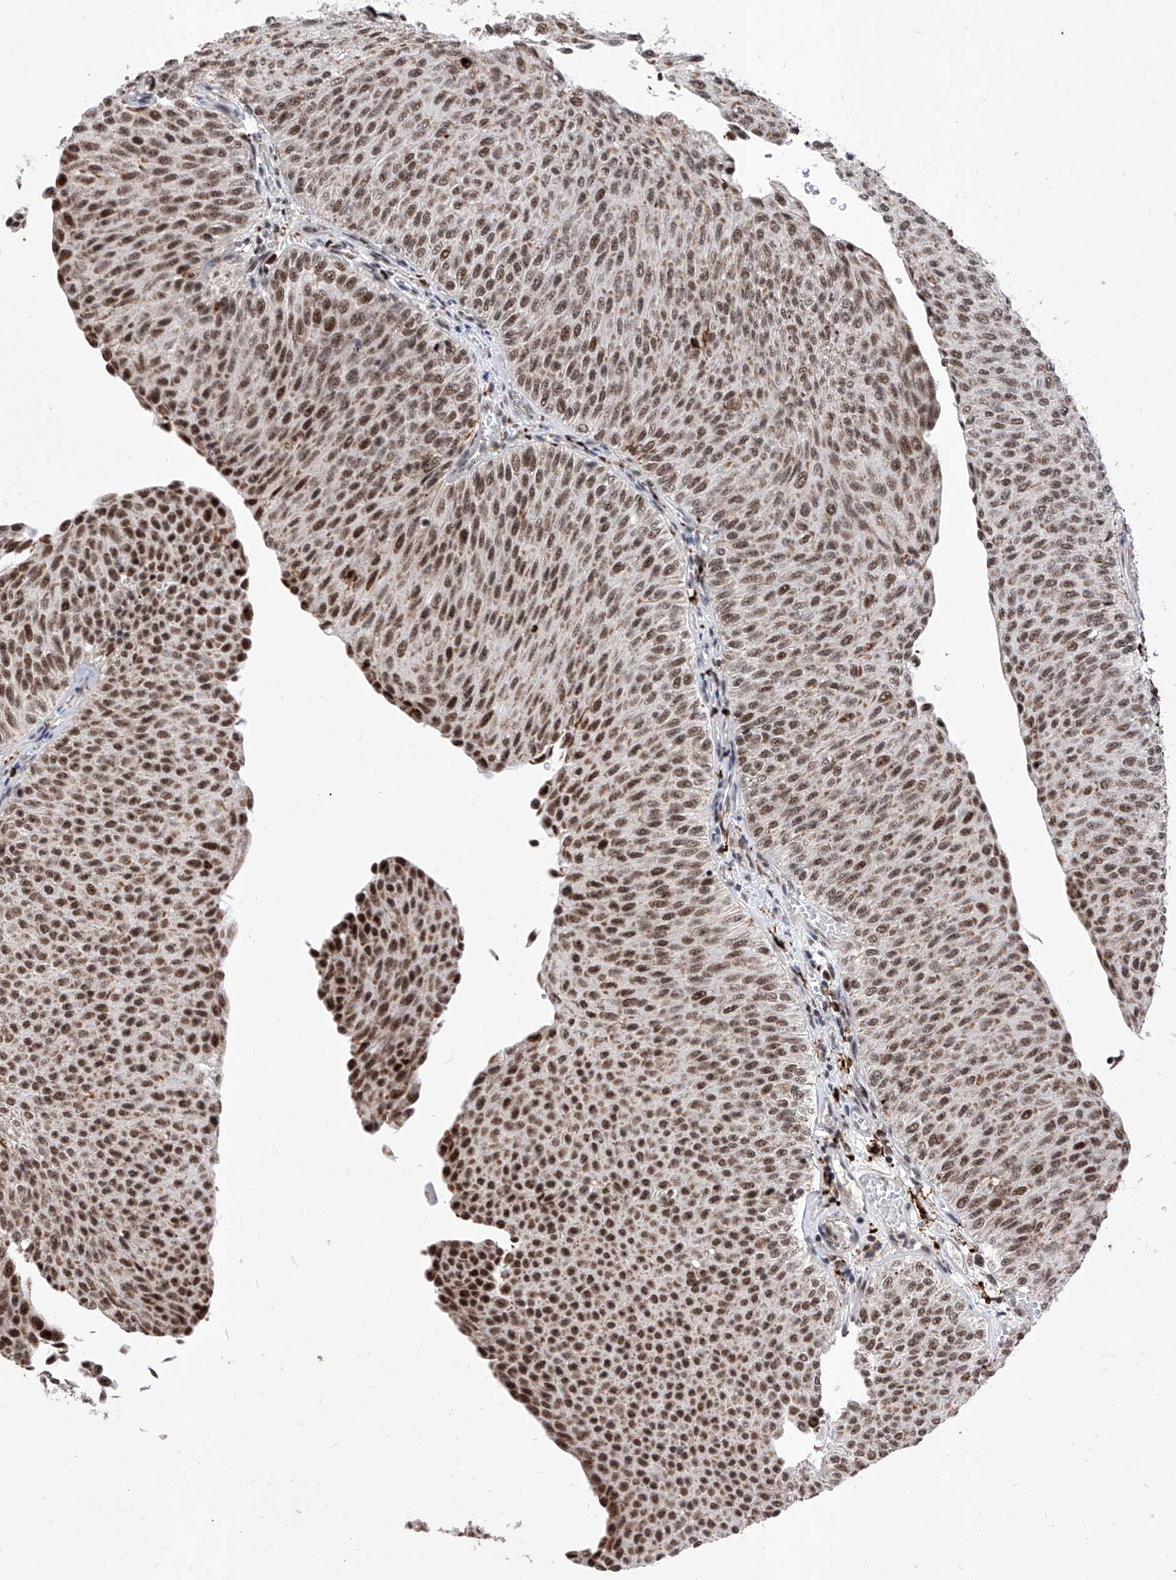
{"staining": {"intensity": "strong", "quantity": ">75%", "location": "nuclear"}, "tissue": "urothelial cancer", "cell_type": "Tumor cells", "image_type": "cancer", "snomed": [{"axis": "morphology", "description": "Urothelial carcinoma, Low grade"}, {"axis": "topography", "description": "Urinary bladder"}], "caption": "Strong nuclear protein staining is appreciated in approximately >75% of tumor cells in urothelial carcinoma (low-grade). (DAB IHC, brown staining for protein, blue staining for nuclei).", "gene": "PHF5A", "patient": {"sex": "male", "age": 78}}